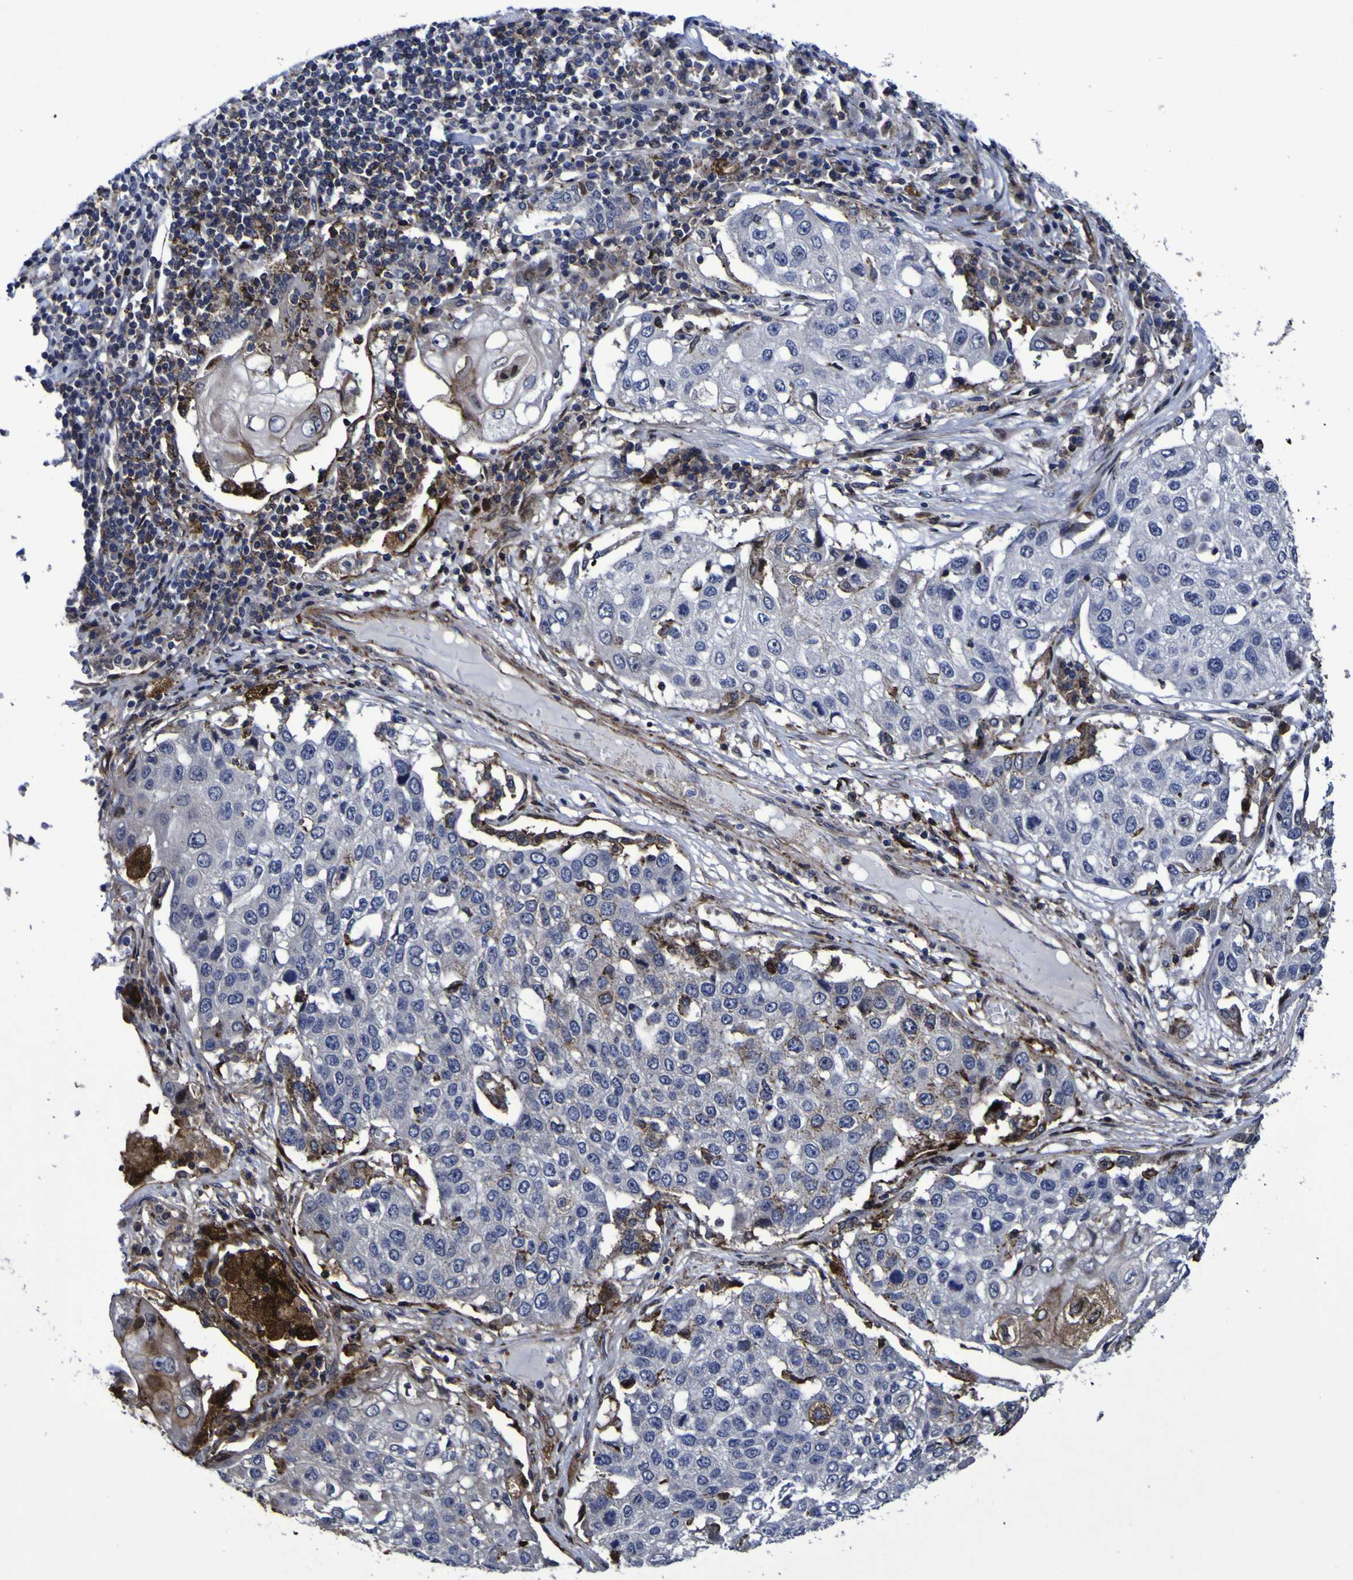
{"staining": {"intensity": "moderate", "quantity": "<25%", "location": "cytoplasmic/membranous"}, "tissue": "lung cancer", "cell_type": "Tumor cells", "image_type": "cancer", "snomed": [{"axis": "morphology", "description": "Squamous cell carcinoma, NOS"}, {"axis": "topography", "description": "Lung"}], "caption": "Lung squamous cell carcinoma stained for a protein (brown) shows moderate cytoplasmic/membranous positive staining in approximately <25% of tumor cells.", "gene": "MGLL", "patient": {"sex": "male", "age": 71}}